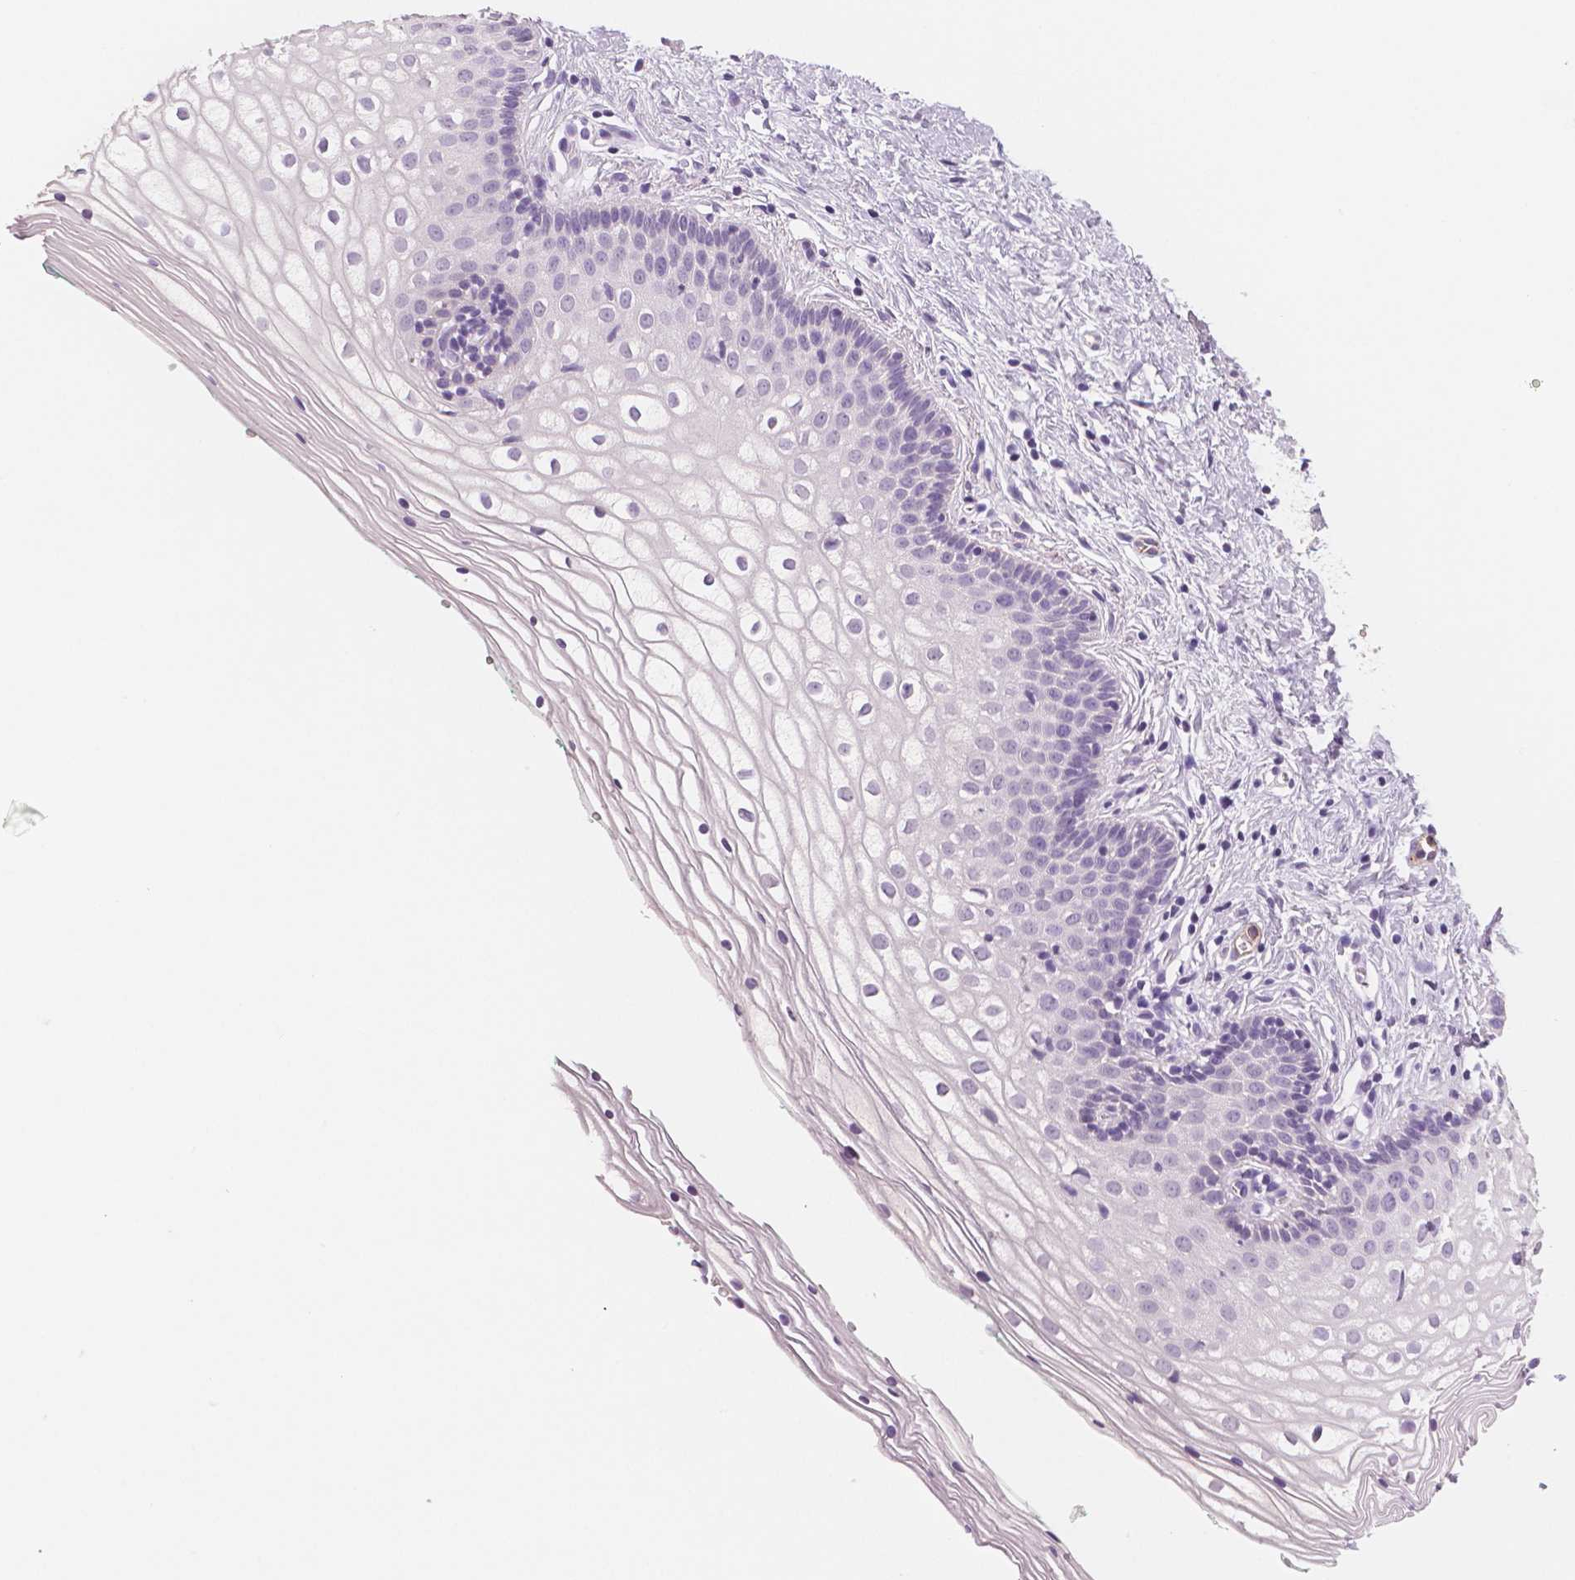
{"staining": {"intensity": "negative", "quantity": "none", "location": "none"}, "tissue": "vagina", "cell_type": "Squamous epithelial cells", "image_type": "normal", "snomed": [{"axis": "morphology", "description": "Normal tissue, NOS"}, {"axis": "topography", "description": "Vagina"}], "caption": "Immunohistochemistry micrograph of unremarkable vagina stained for a protein (brown), which reveals no expression in squamous epithelial cells.", "gene": "TSPAN7", "patient": {"sex": "female", "age": 36}}